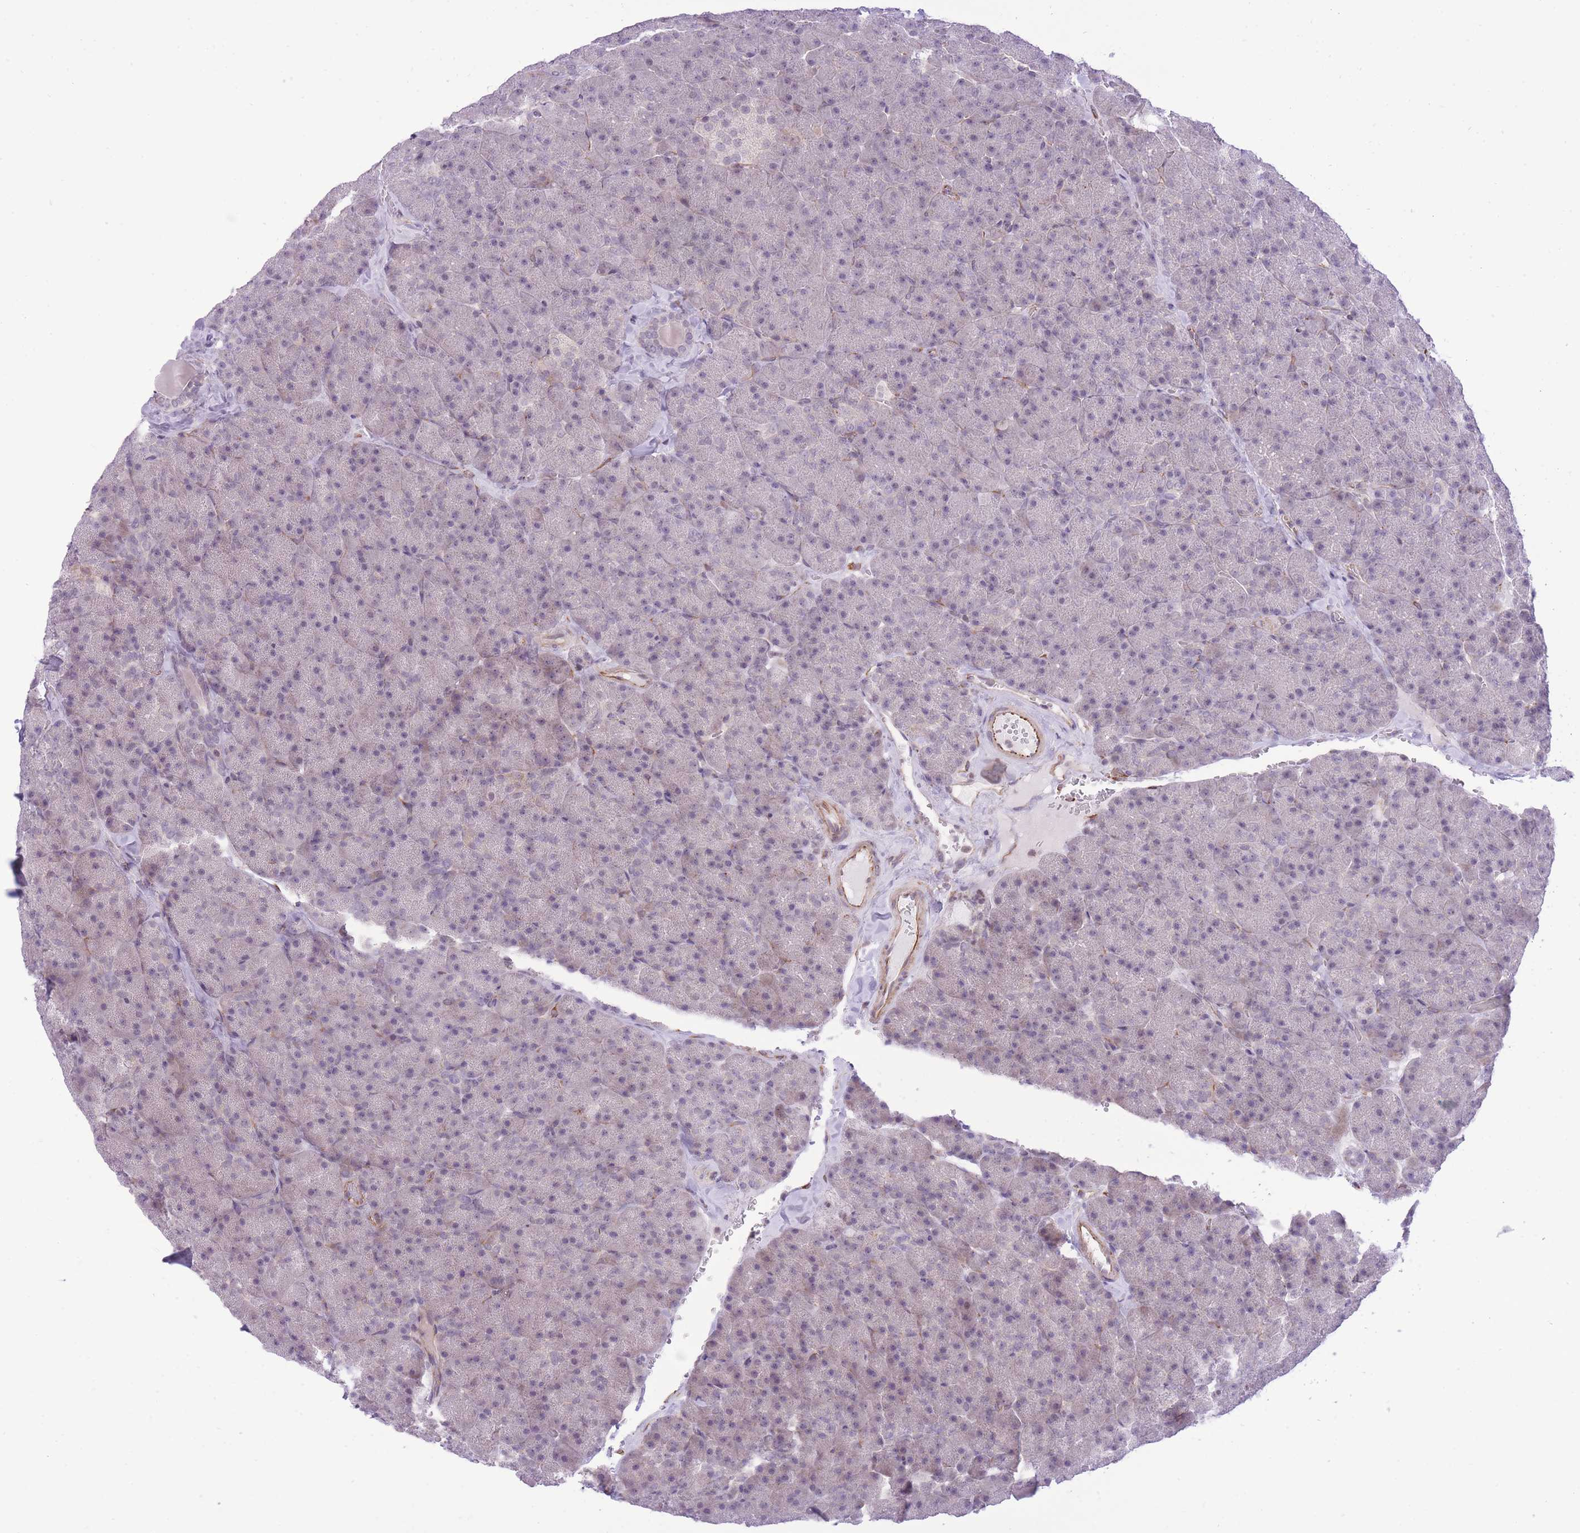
{"staining": {"intensity": "negative", "quantity": "none", "location": "none"}, "tissue": "pancreas", "cell_type": "Exocrine glandular cells", "image_type": "normal", "snomed": [{"axis": "morphology", "description": "Normal tissue, NOS"}, {"axis": "topography", "description": "Pancreas"}], "caption": "This is a micrograph of IHC staining of benign pancreas, which shows no expression in exocrine glandular cells.", "gene": "ELL", "patient": {"sex": "male", "age": 36}}